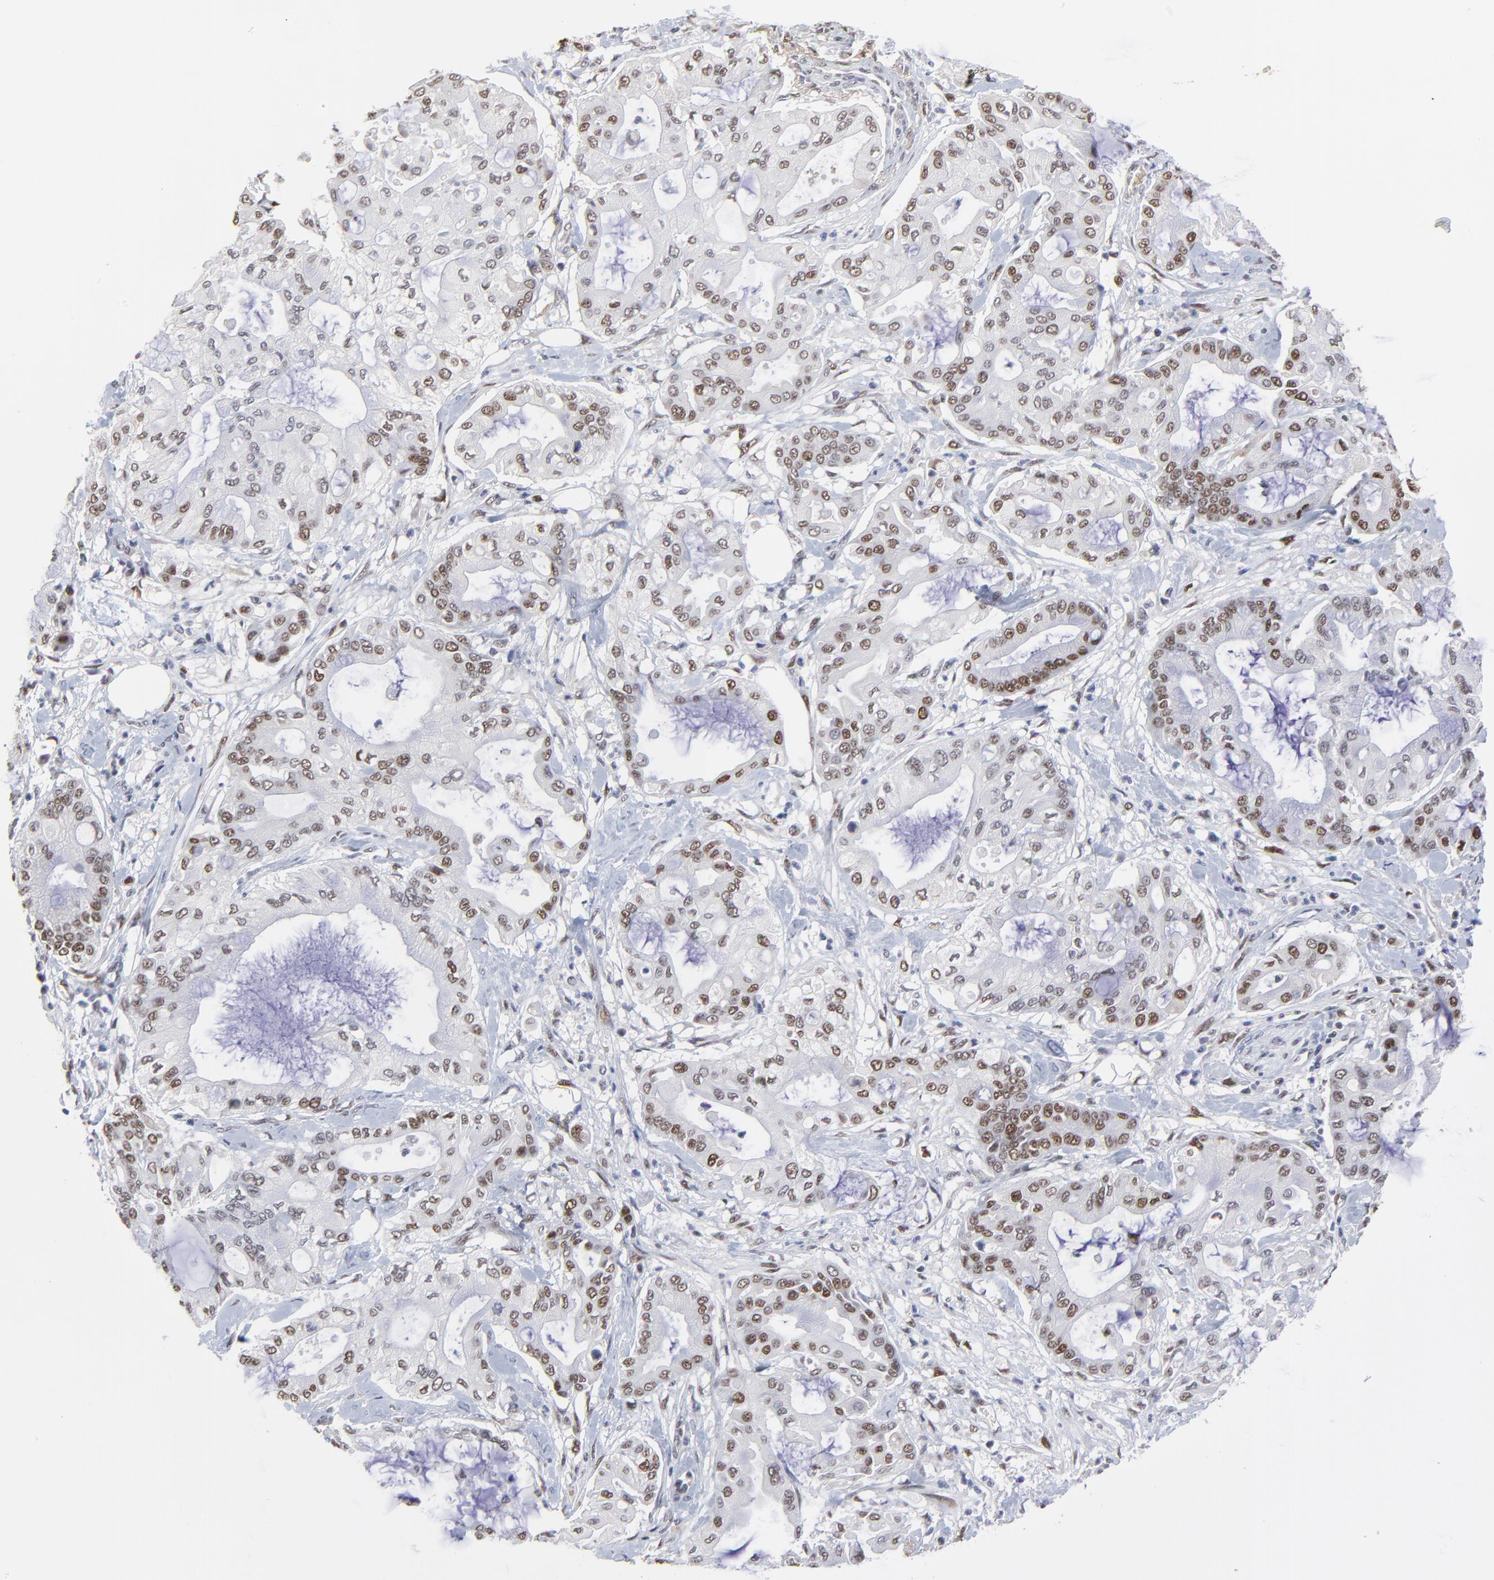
{"staining": {"intensity": "weak", "quantity": ">75%", "location": "nuclear"}, "tissue": "pancreatic cancer", "cell_type": "Tumor cells", "image_type": "cancer", "snomed": [{"axis": "morphology", "description": "Adenocarcinoma, NOS"}, {"axis": "morphology", "description": "Adenocarcinoma, metastatic, NOS"}, {"axis": "topography", "description": "Lymph node"}, {"axis": "topography", "description": "Pancreas"}, {"axis": "topography", "description": "Duodenum"}], "caption": "This is an image of IHC staining of metastatic adenocarcinoma (pancreatic), which shows weak positivity in the nuclear of tumor cells.", "gene": "OGFOD1", "patient": {"sex": "female", "age": 64}}